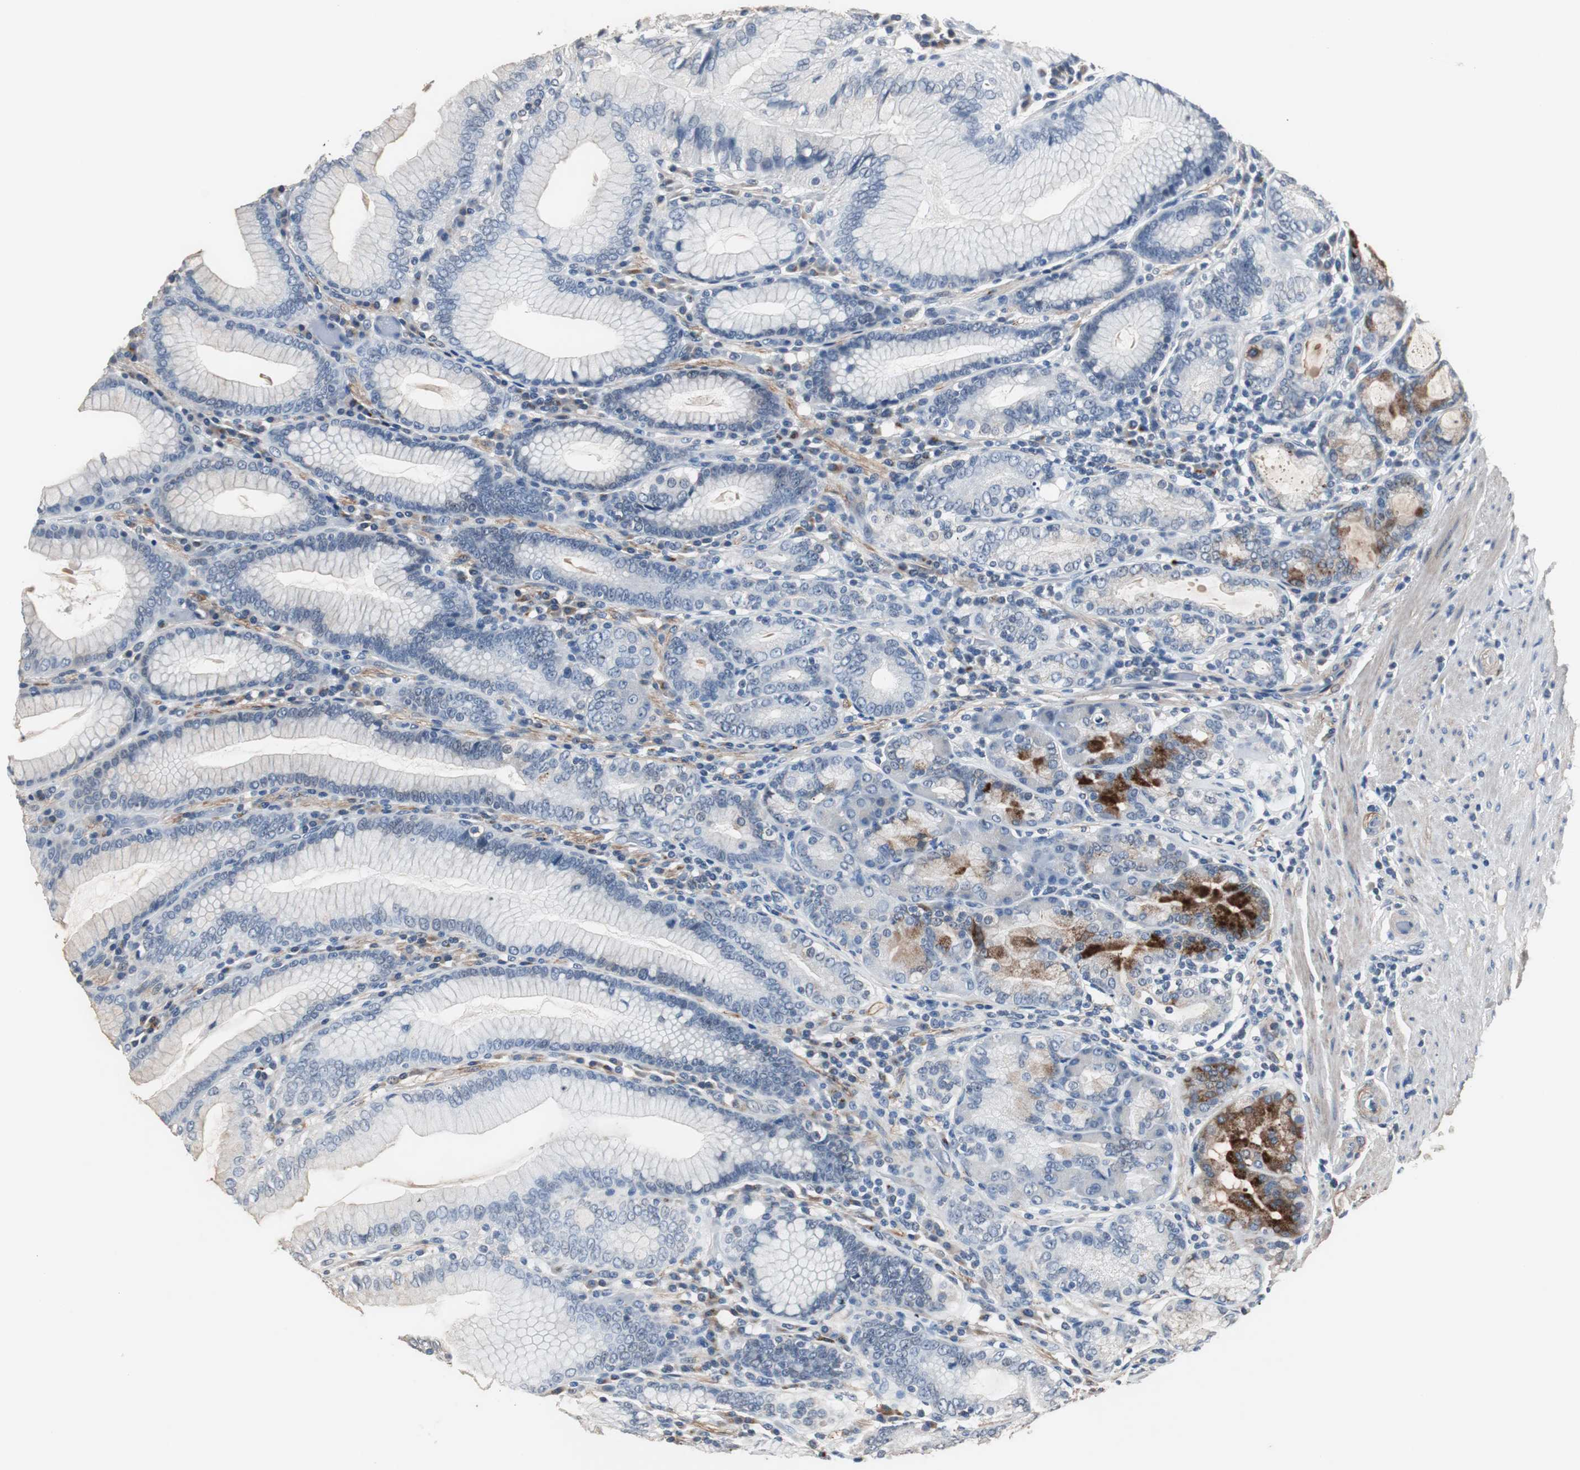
{"staining": {"intensity": "strong", "quantity": "25%-75%", "location": "cytoplasmic/membranous"}, "tissue": "stomach", "cell_type": "Glandular cells", "image_type": "normal", "snomed": [{"axis": "morphology", "description": "Normal tissue, NOS"}, {"axis": "topography", "description": "Stomach, lower"}], "caption": "This histopathology image displays immunohistochemistry (IHC) staining of normal stomach, with high strong cytoplasmic/membranous positivity in about 25%-75% of glandular cells.", "gene": "PCYT1B", "patient": {"sex": "female", "age": 76}}